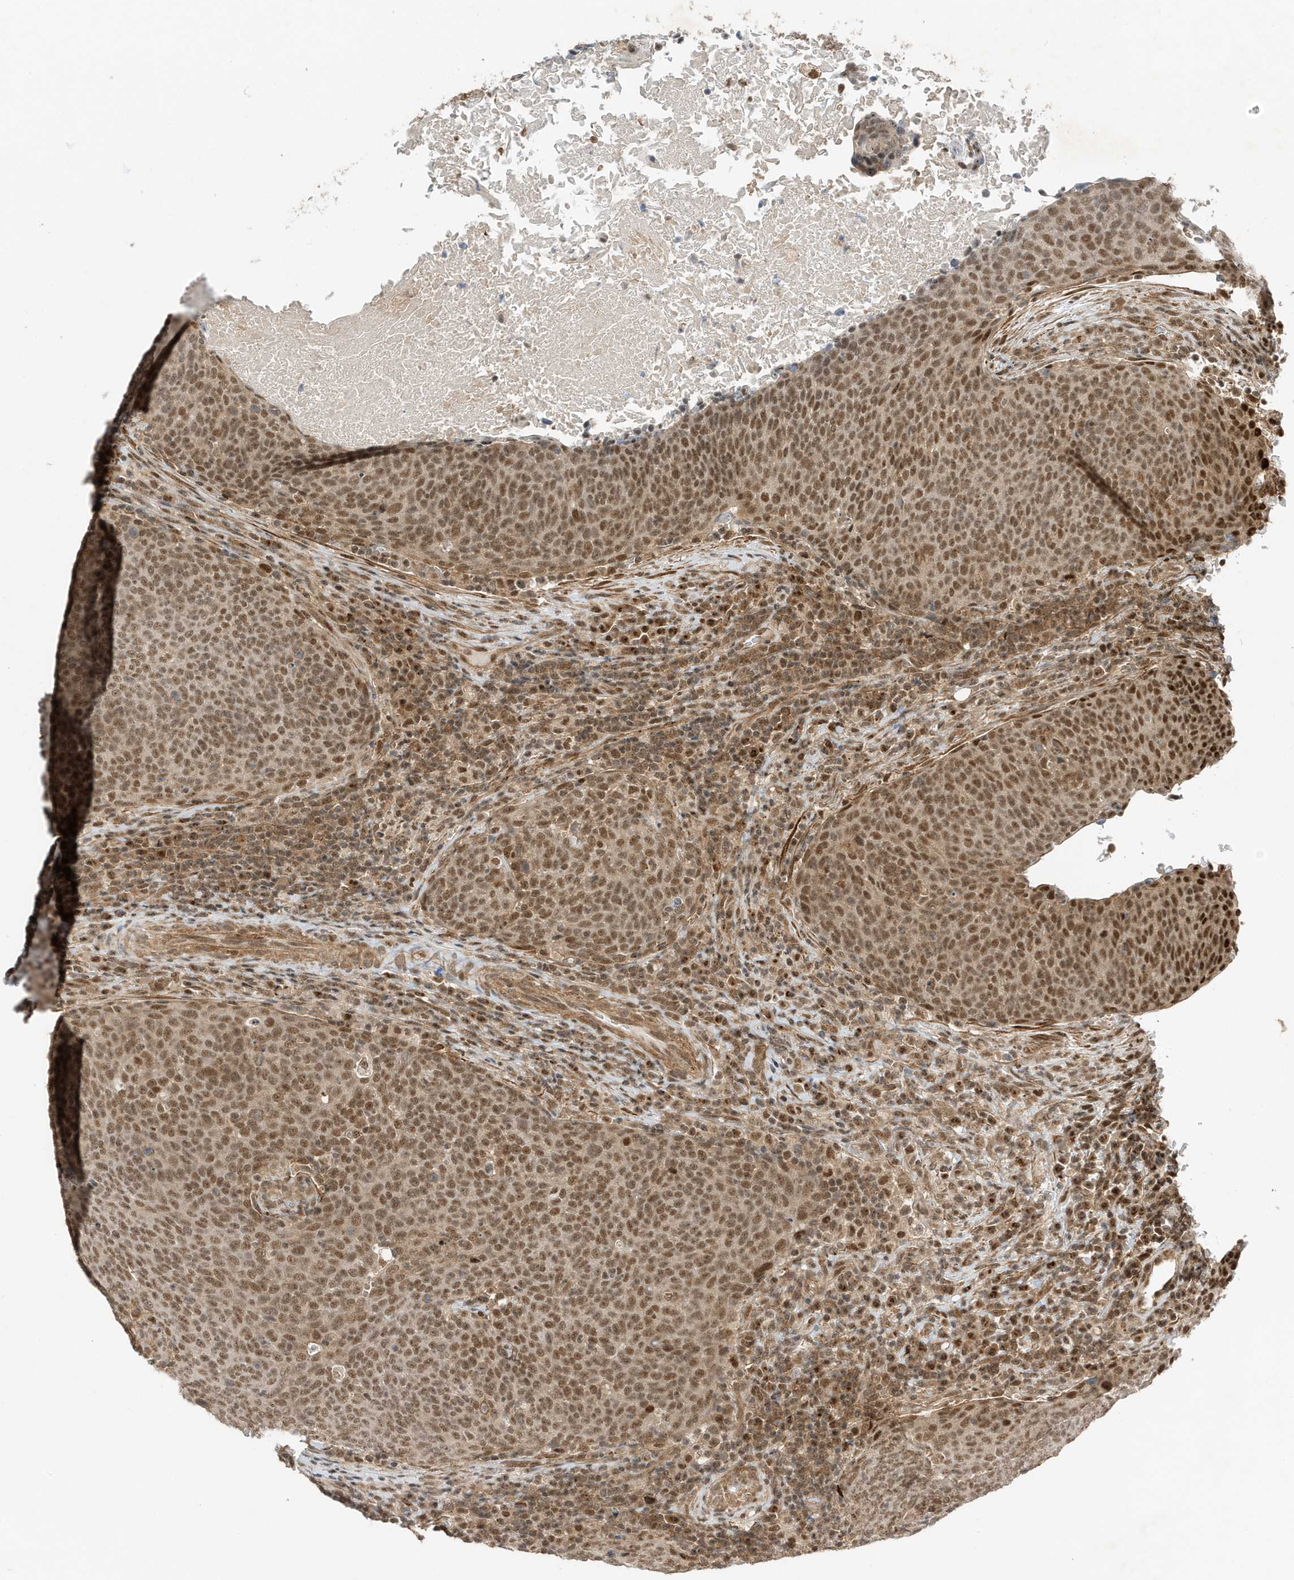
{"staining": {"intensity": "moderate", "quantity": ">75%", "location": "nuclear"}, "tissue": "head and neck cancer", "cell_type": "Tumor cells", "image_type": "cancer", "snomed": [{"axis": "morphology", "description": "Squamous cell carcinoma, NOS"}, {"axis": "morphology", "description": "Squamous cell carcinoma, metastatic, NOS"}, {"axis": "topography", "description": "Lymph node"}, {"axis": "topography", "description": "Head-Neck"}], "caption": "High-magnification brightfield microscopy of head and neck cancer stained with DAB (3,3'-diaminobenzidine) (brown) and counterstained with hematoxylin (blue). tumor cells exhibit moderate nuclear expression is present in approximately>75% of cells.", "gene": "MAST3", "patient": {"sex": "male", "age": 62}}